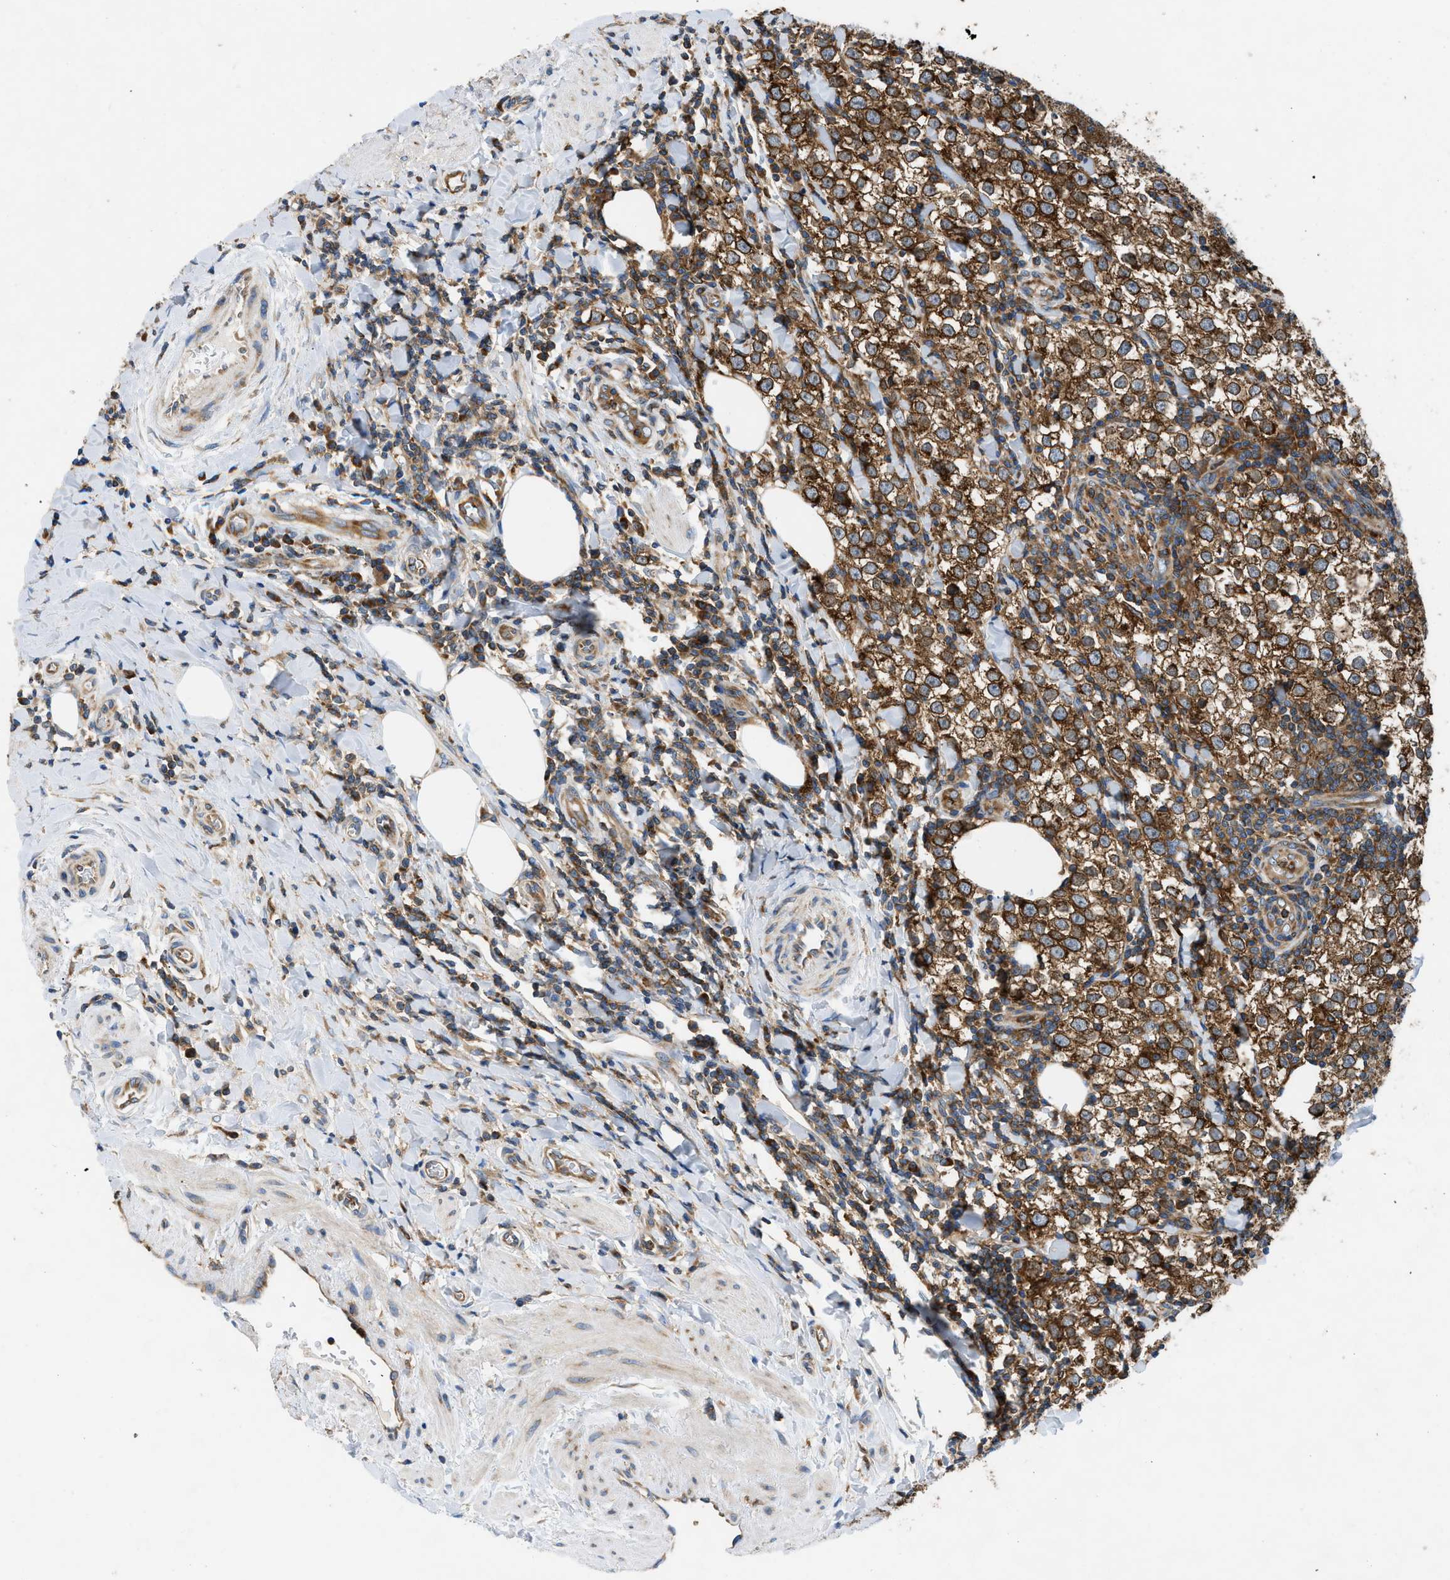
{"staining": {"intensity": "strong", "quantity": ">75%", "location": "cytoplasmic/membranous"}, "tissue": "testis cancer", "cell_type": "Tumor cells", "image_type": "cancer", "snomed": [{"axis": "morphology", "description": "Seminoma, NOS"}, {"axis": "morphology", "description": "Carcinoma, Embryonal, NOS"}, {"axis": "topography", "description": "Testis"}], "caption": "A micrograph of human testis cancer (seminoma) stained for a protein displays strong cytoplasmic/membranous brown staining in tumor cells.", "gene": "GPAT4", "patient": {"sex": "male", "age": 36}}